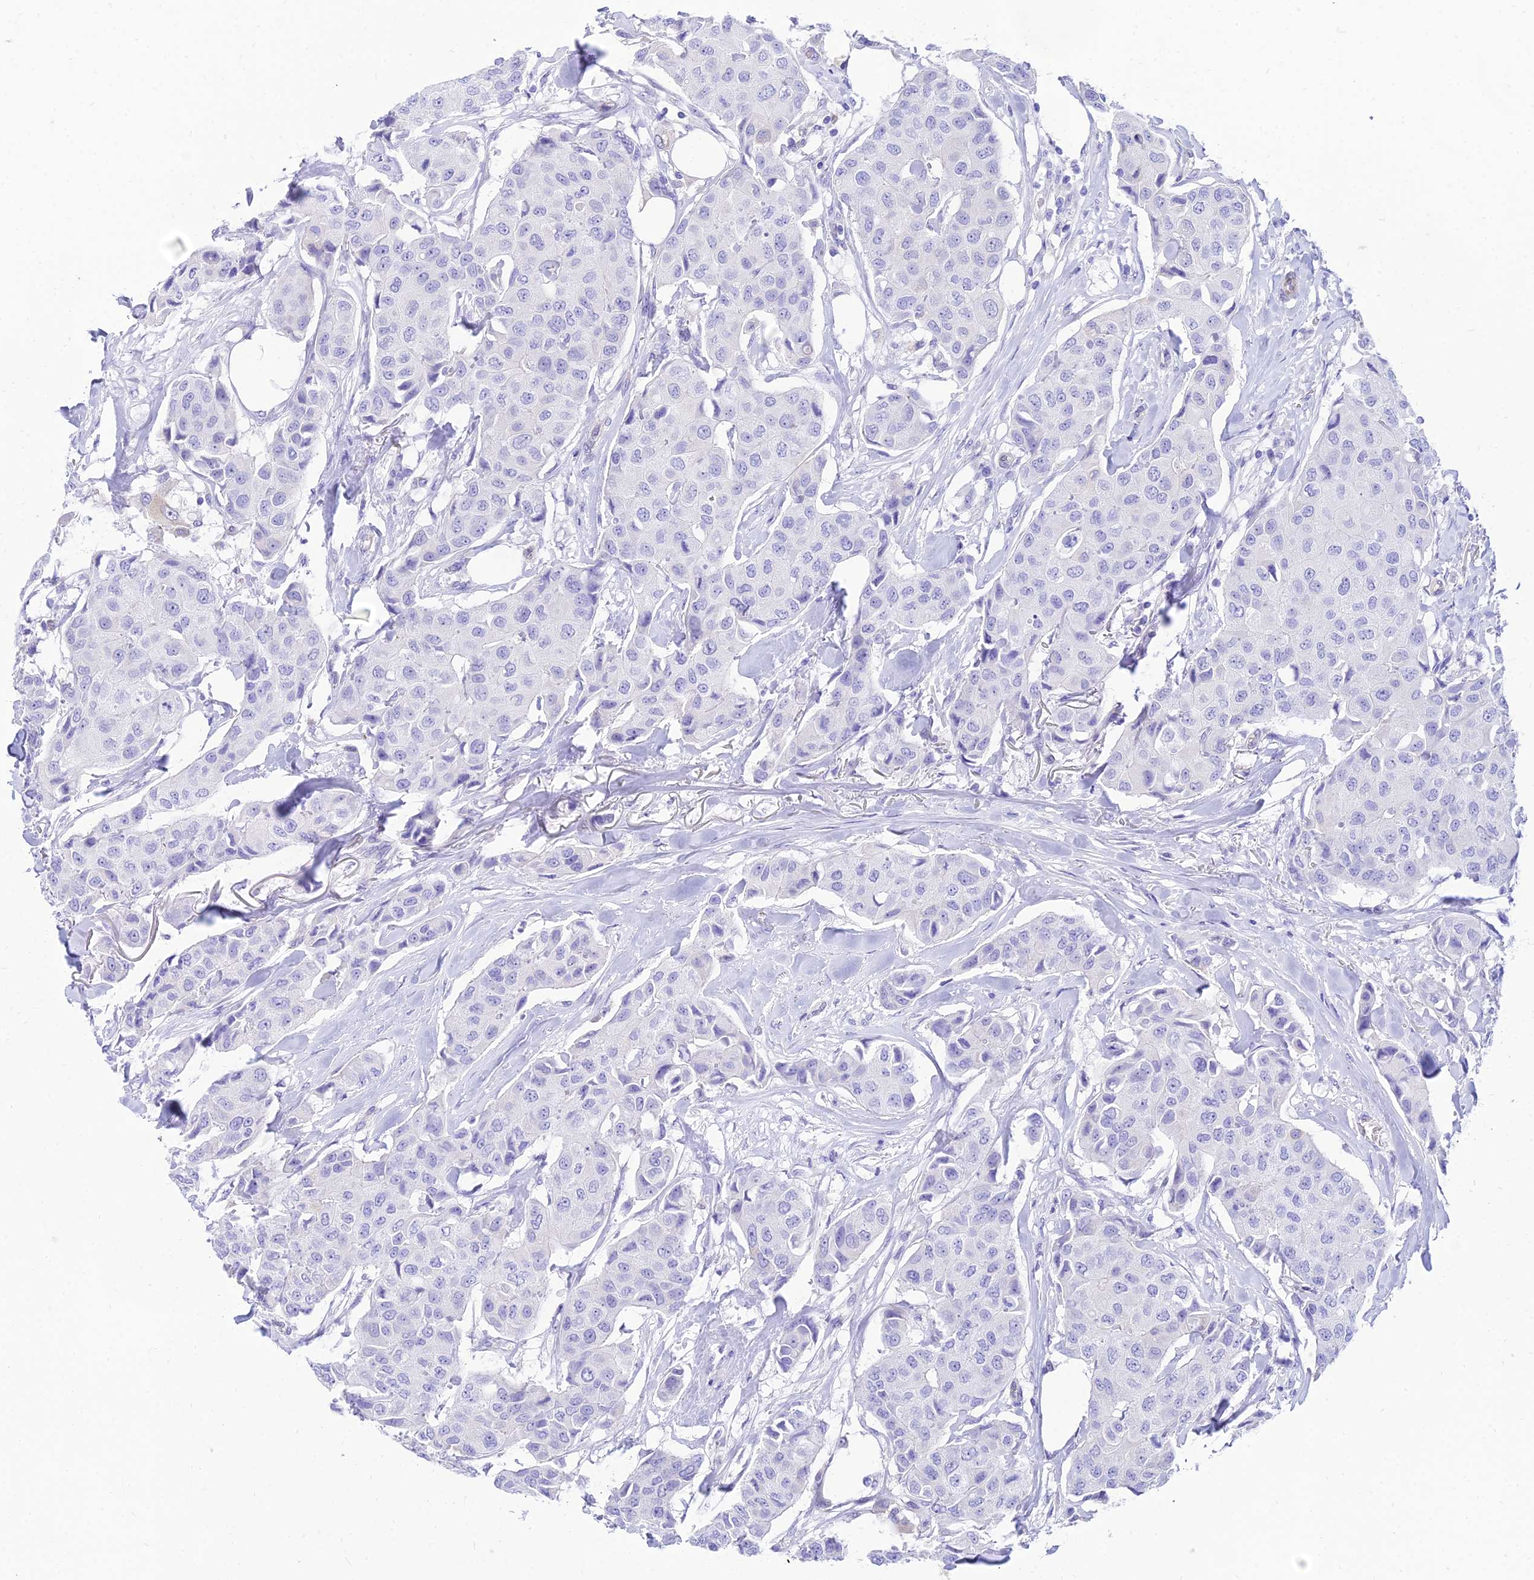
{"staining": {"intensity": "negative", "quantity": "none", "location": "none"}, "tissue": "breast cancer", "cell_type": "Tumor cells", "image_type": "cancer", "snomed": [{"axis": "morphology", "description": "Duct carcinoma"}, {"axis": "topography", "description": "Breast"}], "caption": "Tumor cells show no significant protein expression in breast cancer.", "gene": "TAC3", "patient": {"sex": "female", "age": 80}}